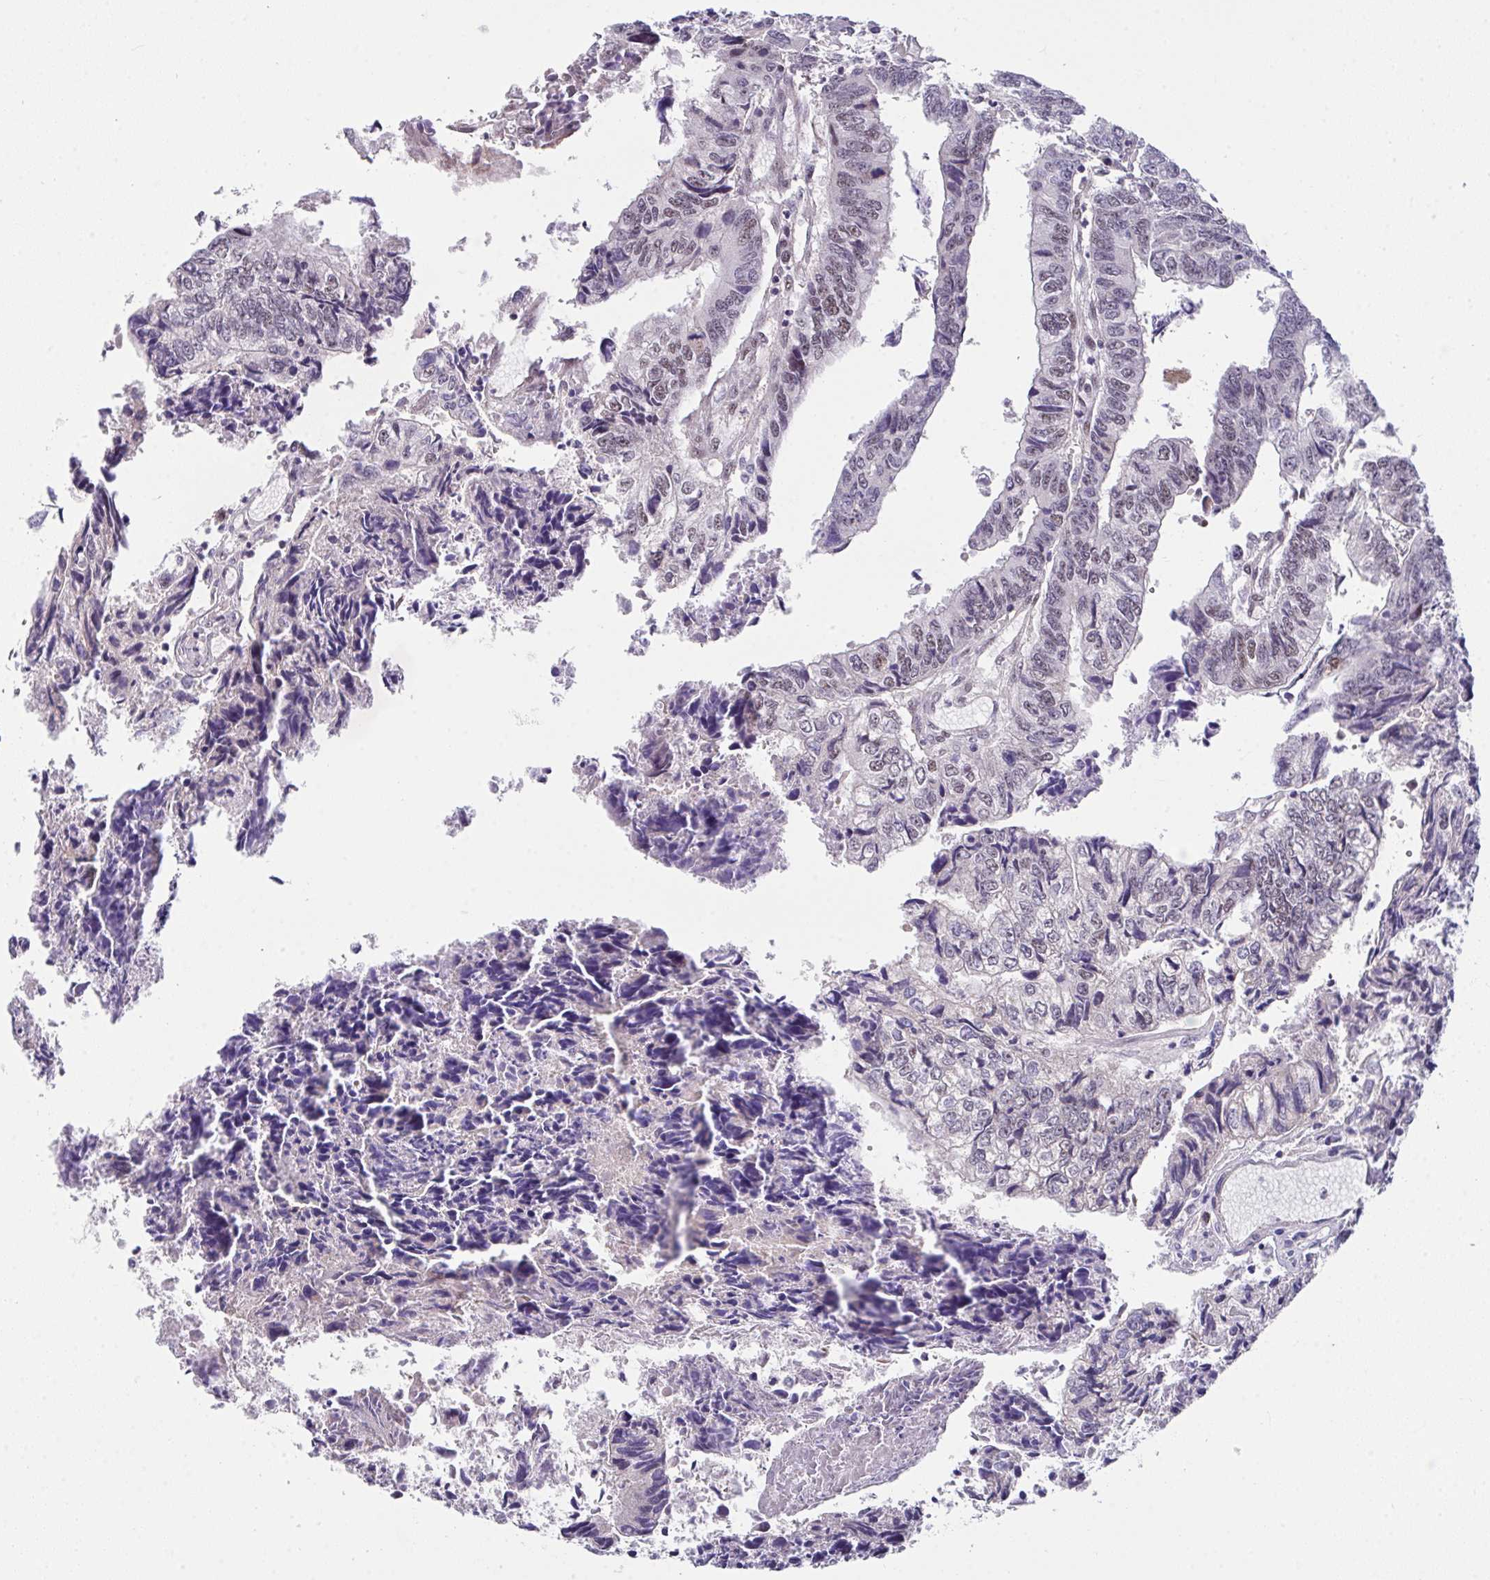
{"staining": {"intensity": "weak", "quantity": "25%-75%", "location": "nuclear"}, "tissue": "colorectal cancer", "cell_type": "Tumor cells", "image_type": "cancer", "snomed": [{"axis": "morphology", "description": "Adenocarcinoma, NOS"}, {"axis": "topography", "description": "Colon"}], "caption": "The micrograph reveals staining of colorectal cancer, revealing weak nuclear protein expression (brown color) within tumor cells.", "gene": "RBBP6", "patient": {"sex": "male", "age": 86}}